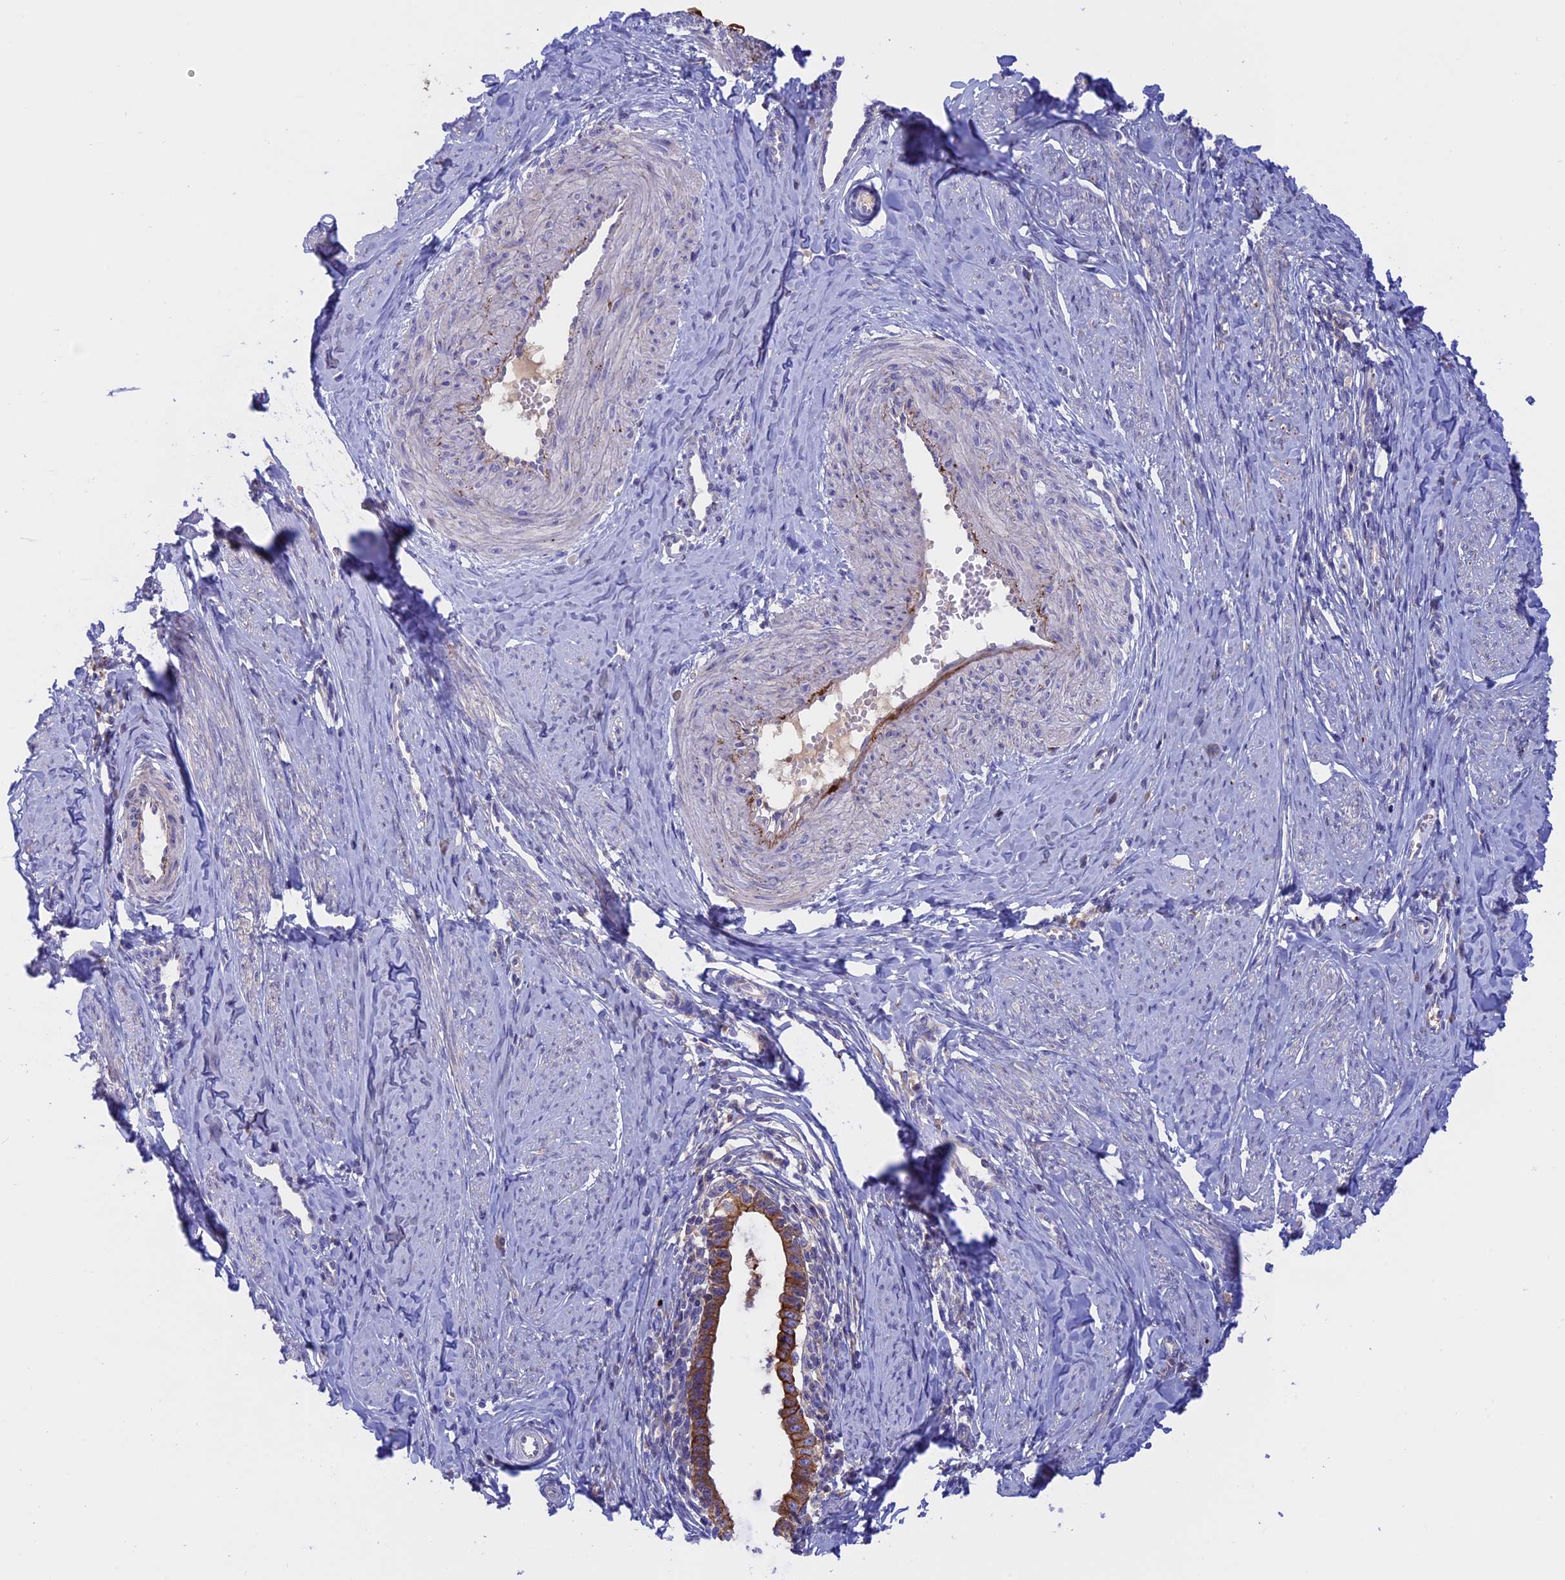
{"staining": {"intensity": "strong", "quantity": ">75%", "location": "cytoplasmic/membranous"}, "tissue": "cervical cancer", "cell_type": "Tumor cells", "image_type": "cancer", "snomed": [{"axis": "morphology", "description": "Adenocarcinoma, NOS"}, {"axis": "topography", "description": "Cervix"}], "caption": "An immunohistochemistry photomicrograph of tumor tissue is shown. Protein staining in brown highlights strong cytoplasmic/membranous positivity in adenocarcinoma (cervical) within tumor cells.", "gene": "PTPN9", "patient": {"sex": "female", "age": 36}}